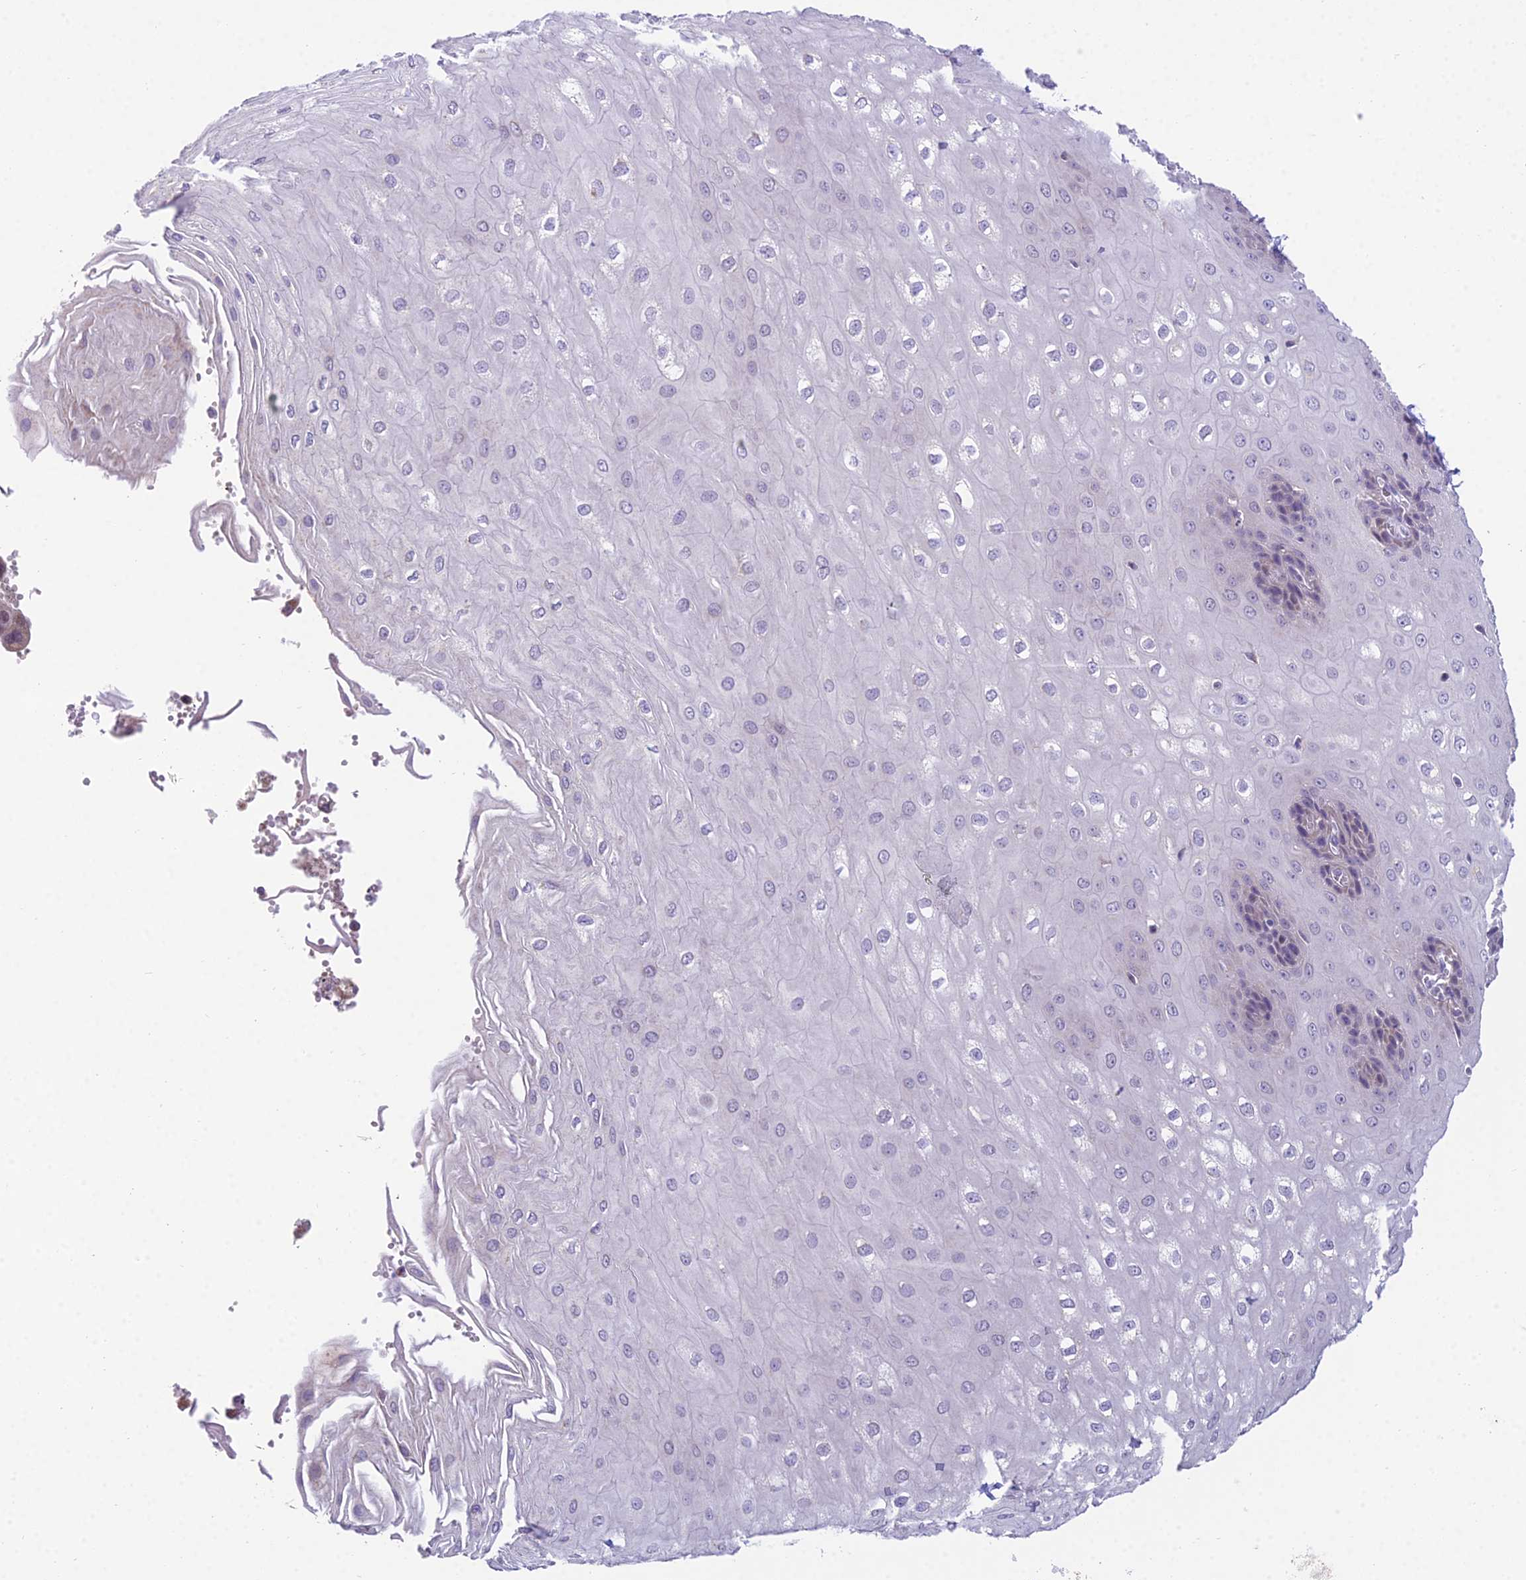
{"staining": {"intensity": "weak", "quantity": "<25%", "location": "cytoplasmic/membranous"}, "tissue": "esophagus", "cell_type": "Squamous epithelial cells", "image_type": "normal", "snomed": [{"axis": "morphology", "description": "Normal tissue, NOS"}, {"axis": "topography", "description": "Esophagus"}], "caption": "Esophagus was stained to show a protein in brown. There is no significant positivity in squamous epithelial cells. (DAB IHC visualized using brightfield microscopy, high magnification).", "gene": "CFAP206", "patient": {"sex": "male", "age": 60}}